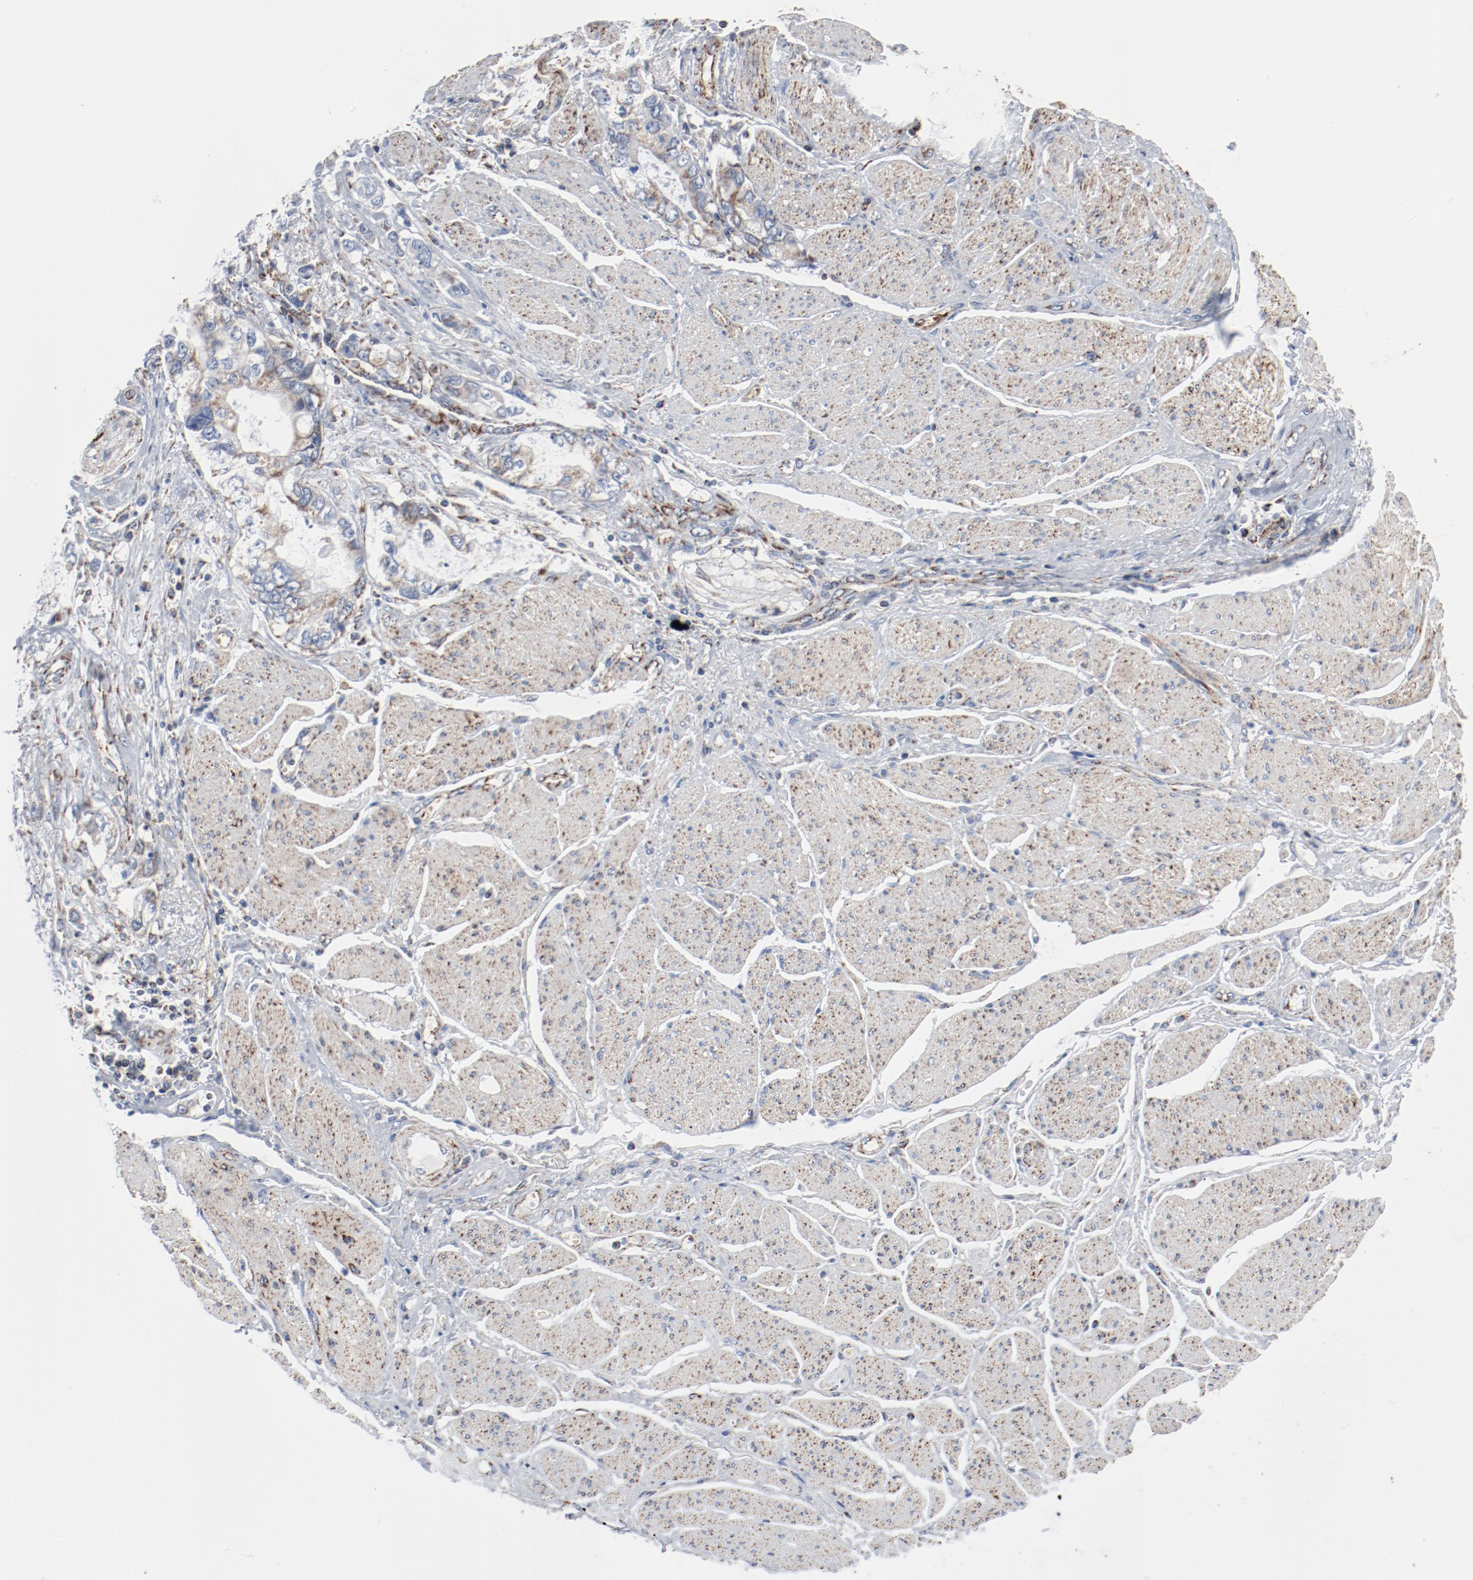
{"staining": {"intensity": "weak", "quantity": ">75%", "location": "cytoplasmic/membranous"}, "tissue": "stomach cancer", "cell_type": "Tumor cells", "image_type": "cancer", "snomed": [{"axis": "morphology", "description": "Adenocarcinoma, NOS"}, {"axis": "topography", "description": "Pancreas"}, {"axis": "topography", "description": "Stomach, upper"}], "caption": "Immunohistochemical staining of stomach cancer (adenocarcinoma) displays low levels of weak cytoplasmic/membranous expression in about >75% of tumor cells.", "gene": "NDUFB8", "patient": {"sex": "male", "age": 77}}